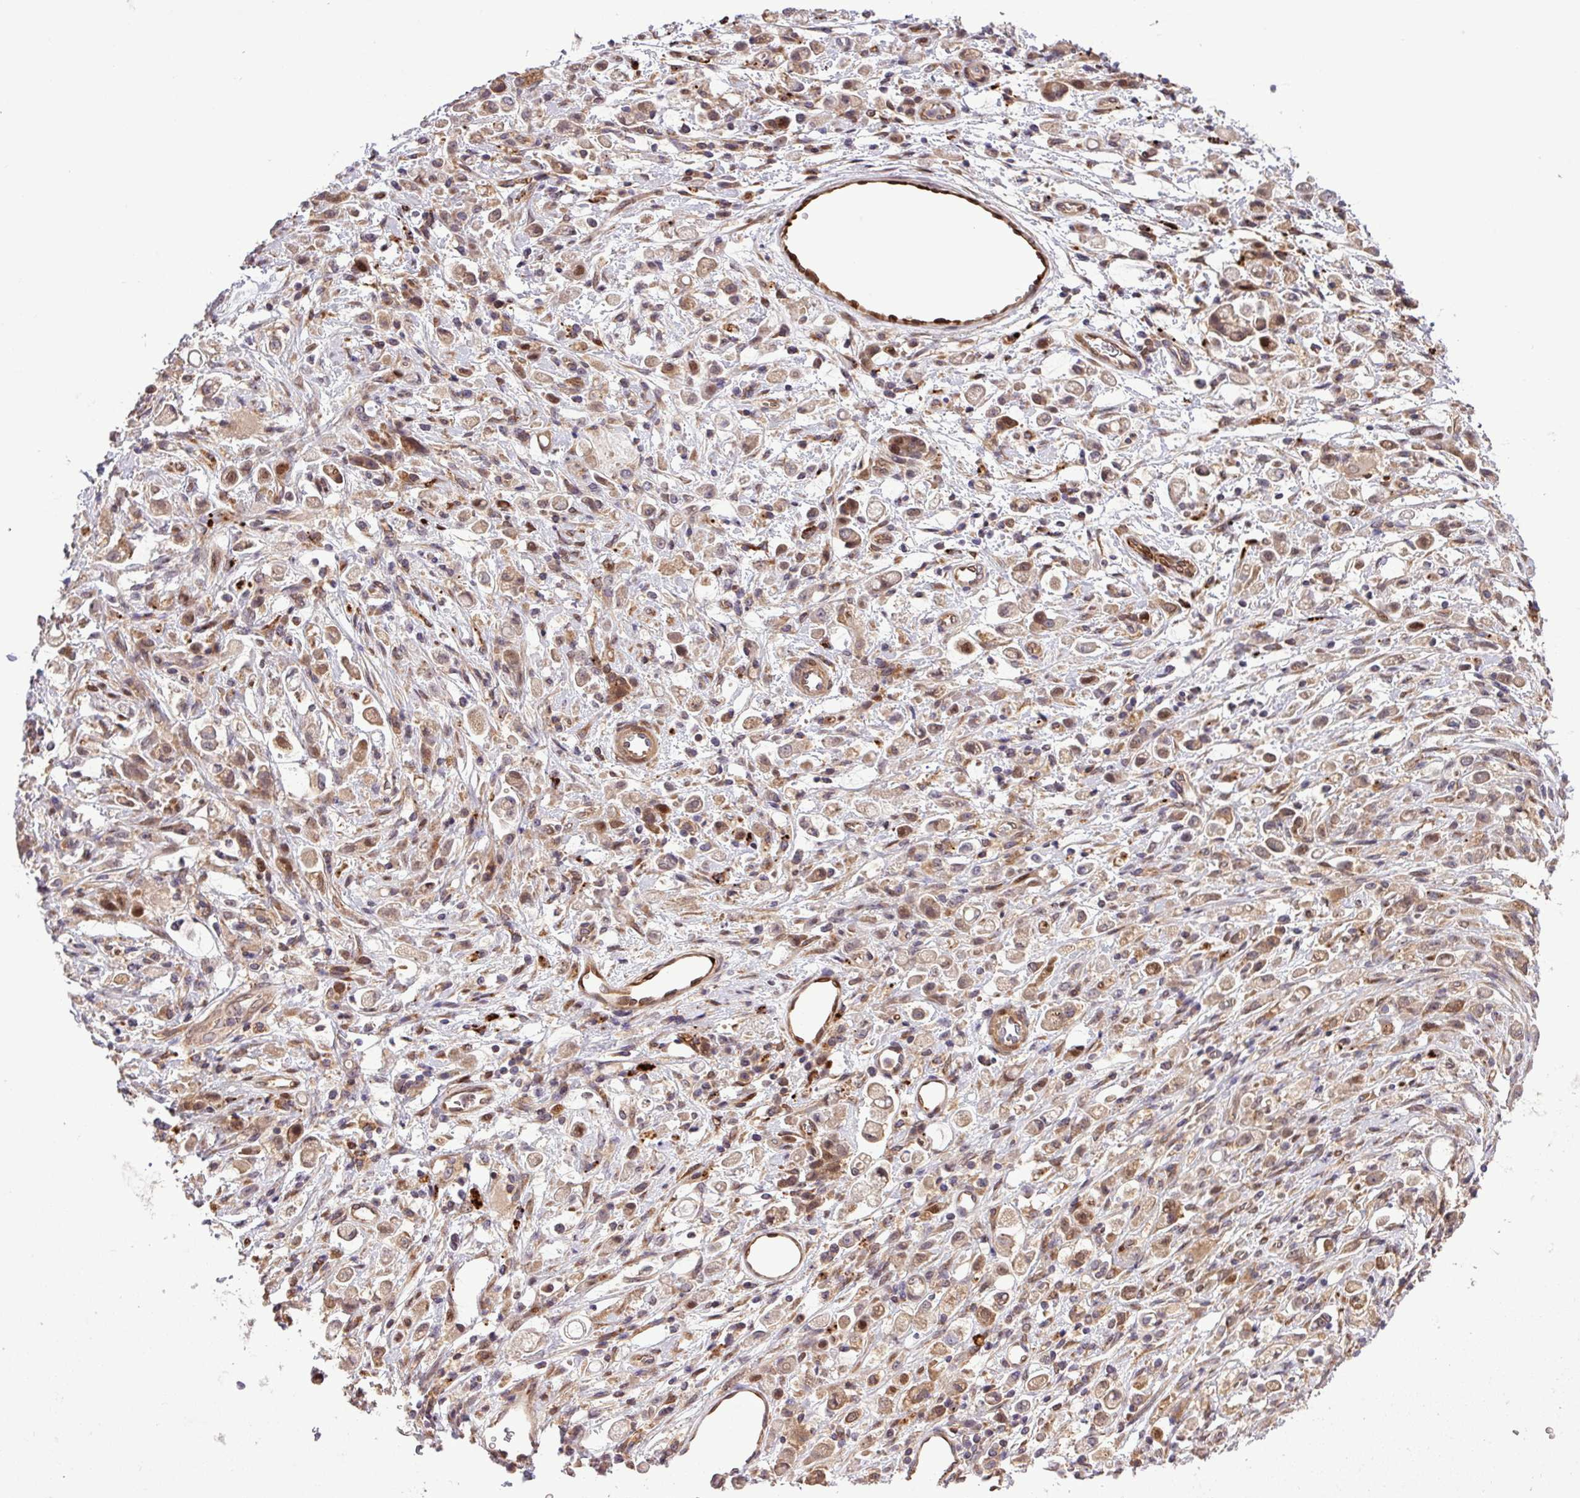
{"staining": {"intensity": "moderate", "quantity": ">75%", "location": "cytoplasmic/membranous,nuclear"}, "tissue": "stomach cancer", "cell_type": "Tumor cells", "image_type": "cancer", "snomed": [{"axis": "morphology", "description": "Adenocarcinoma, NOS"}, {"axis": "topography", "description": "Stomach"}], "caption": "Immunohistochemical staining of human stomach cancer (adenocarcinoma) exhibits moderate cytoplasmic/membranous and nuclear protein staining in about >75% of tumor cells.", "gene": "CARHSP1", "patient": {"sex": "female", "age": 60}}